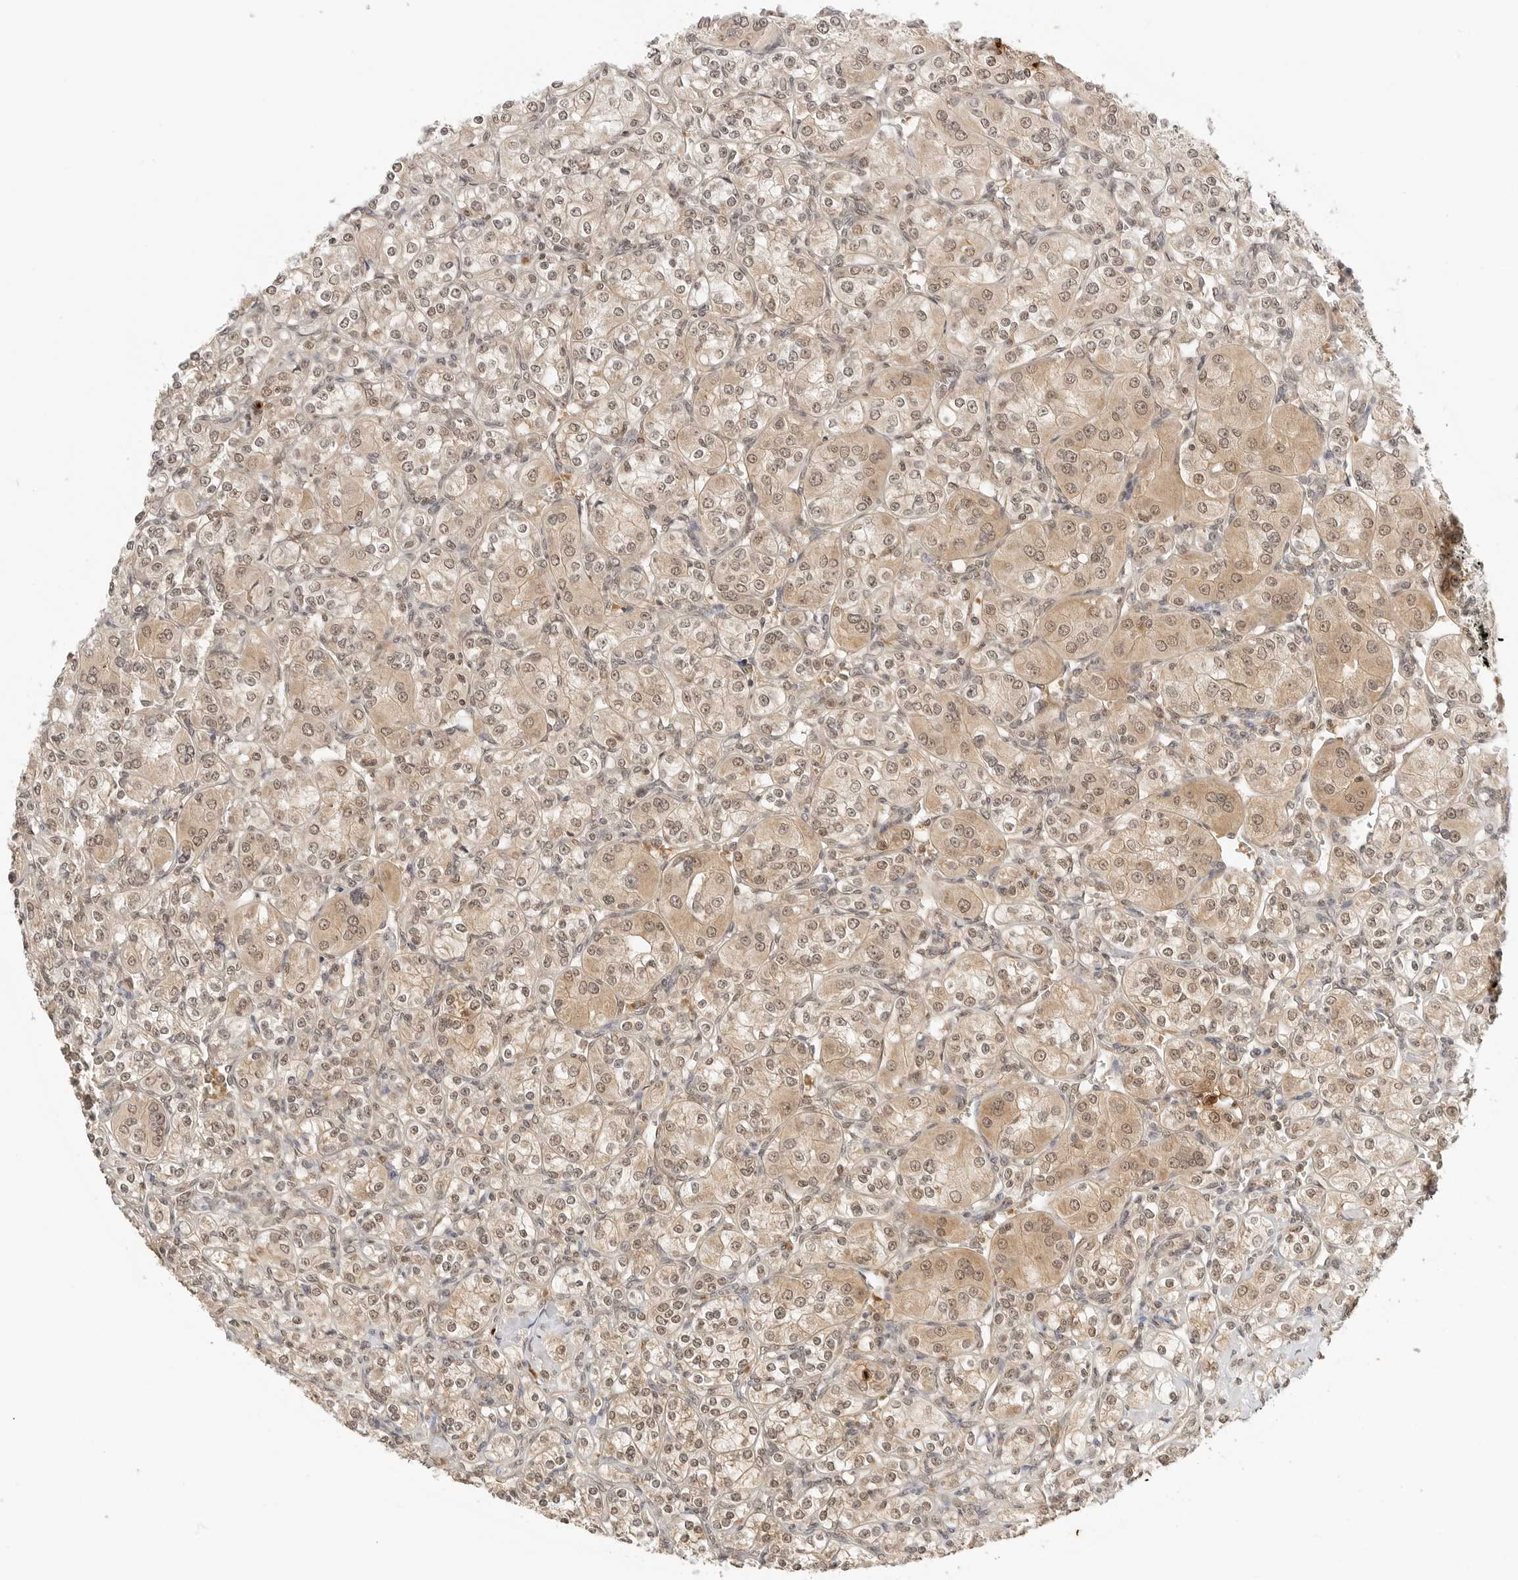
{"staining": {"intensity": "weak", "quantity": ">75%", "location": "cytoplasmic/membranous,nuclear"}, "tissue": "renal cancer", "cell_type": "Tumor cells", "image_type": "cancer", "snomed": [{"axis": "morphology", "description": "Adenocarcinoma, NOS"}, {"axis": "topography", "description": "Kidney"}], "caption": "Renal adenocarcinoma stained with a brown dye demonstrates weak cytoplasmic/membranous and nuclear positive positivity in about >75% of tumor cells.", "gene": "GPR34", "patient": {"sex": "male", "age": 77}}